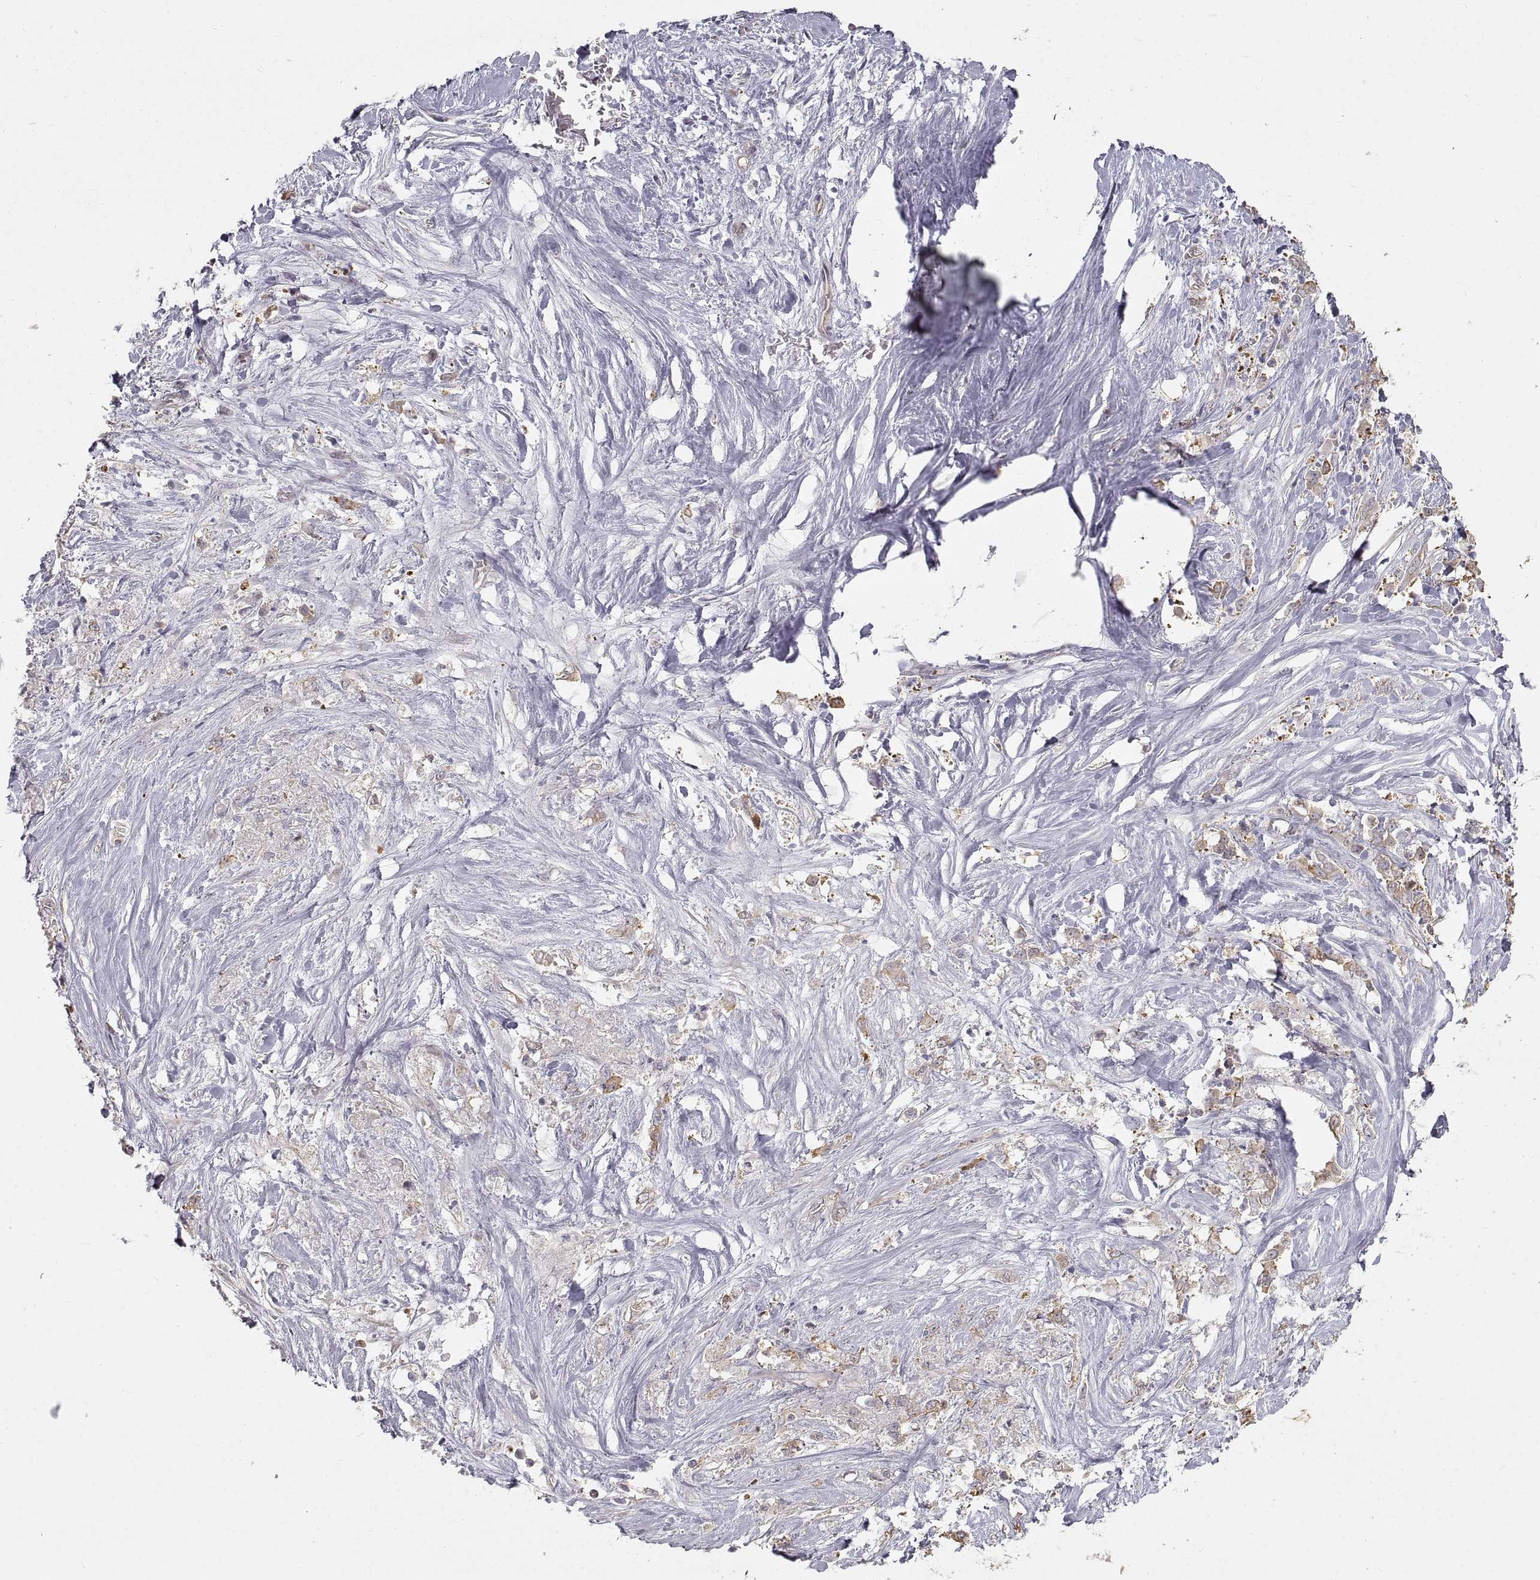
{"staining": {"intensity": "weak", "quantity": "25%-75%", "location": "cytoplasmic/membranous"}, "tissue": "stomach cancer", "cell_type": "Tumor cells", "image_type": "cancer", "snomed": [{"axis": "morphology", "description": "Adenocarcinoma, NOS"}, {"axis": "topography", "description": "Stomach"}], "caption": "Stomach adenocarcinoma stained with a brown dye reveals weak cytoplasmic/membranous positive expression in approximately 25%-75% of tumor cells.", "gene": "HSP90AB1", "patient": {"sex": "female", "age": 76}}